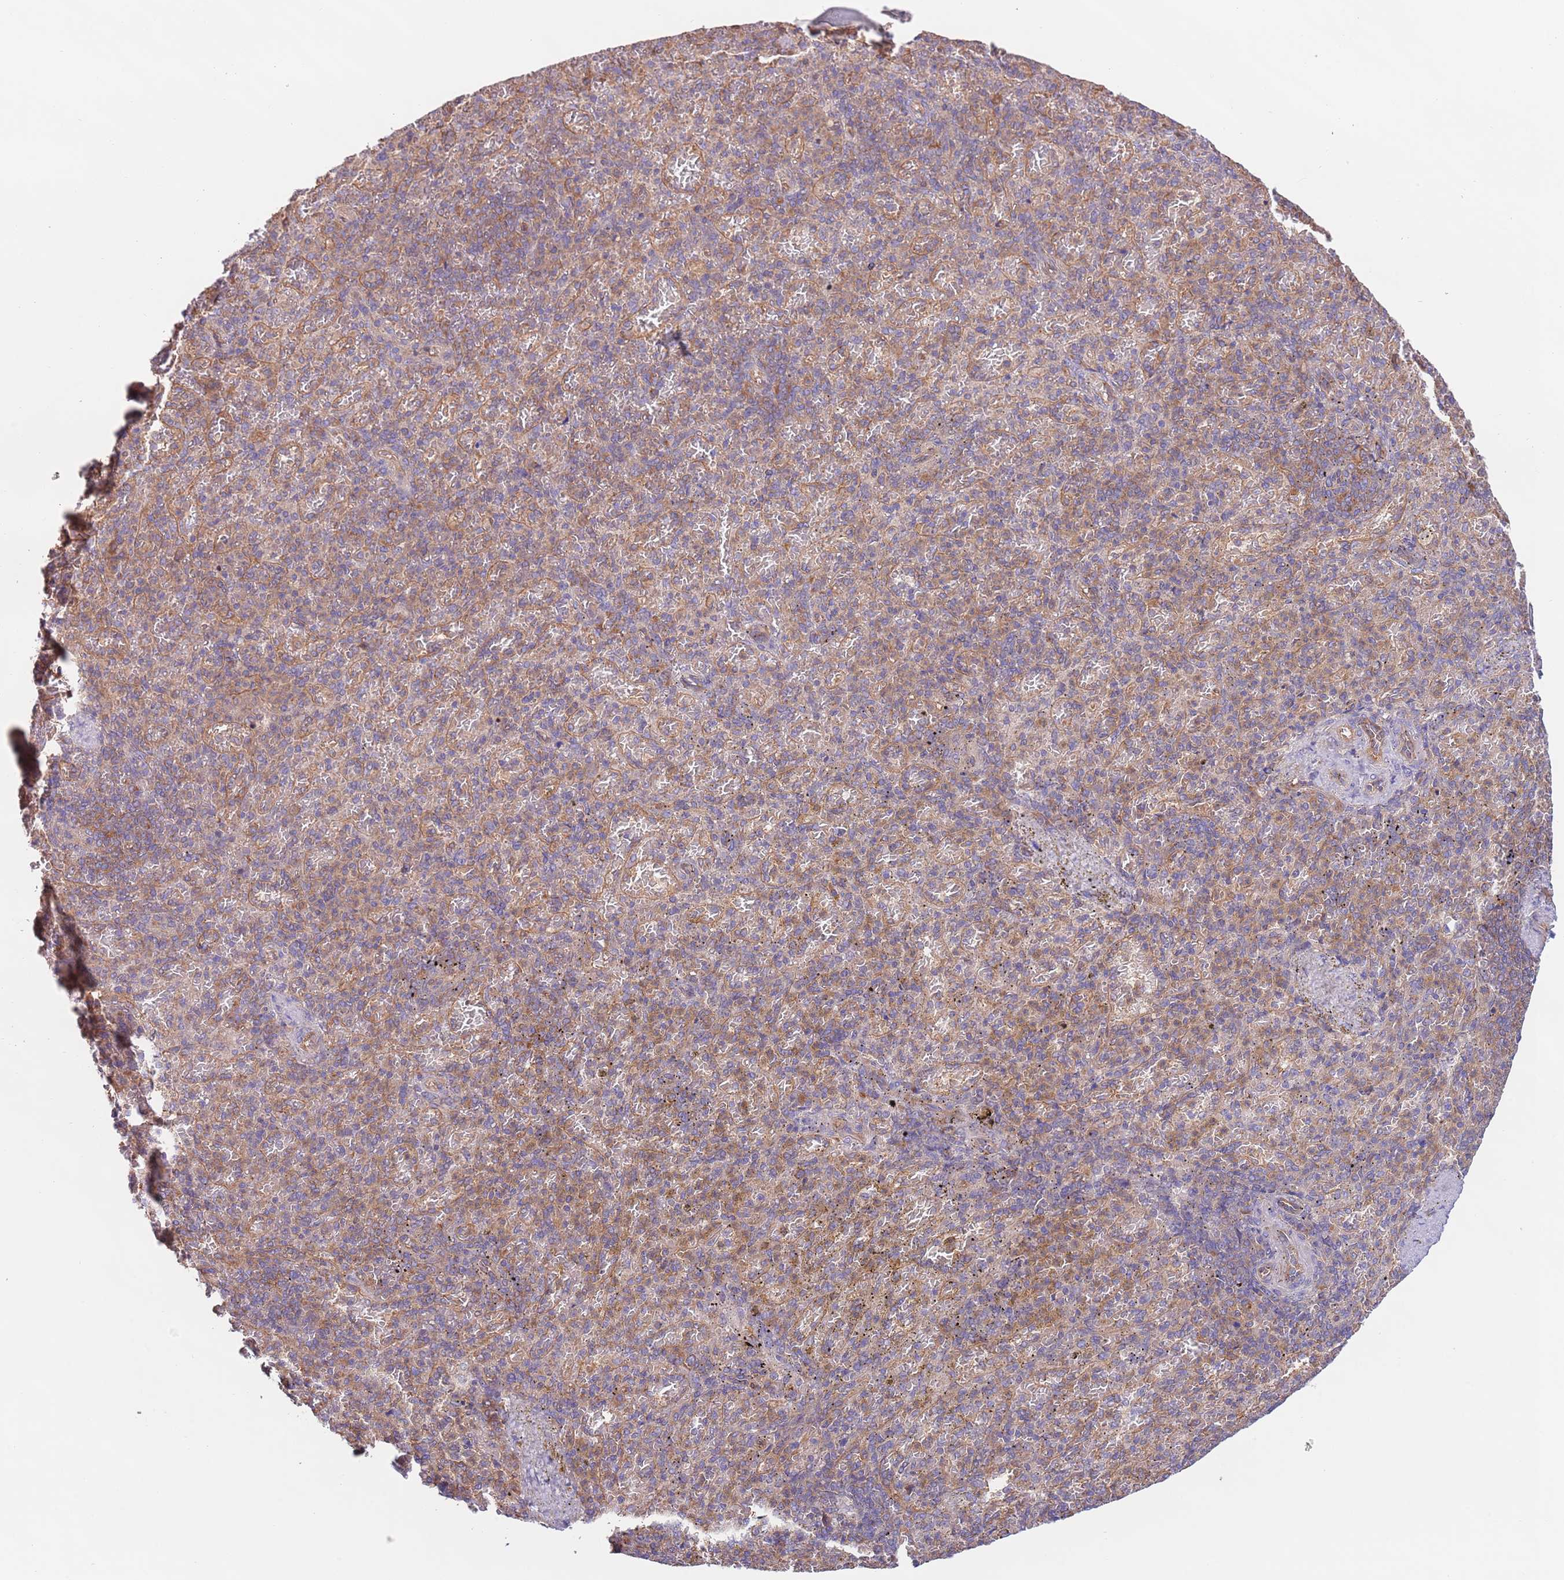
{"staining": {"intensity": "weak", "quantity": "25%-75%", "location": "cytoplasmic/membranous"}, "tissue": "spleen", "cell_type": "Cells in red pulp", "image_type": "normal", "snomed": [{"axis": "morphology", "description": "Normal tissue, NOS"}, {"axis": "topography", "description": "Spleen"}], "caption": "This image displays normal spleen stained with IHC to label a protein in brown. The cytoplasmic/membranous of cells in red pulp show weak positivity for the protein. Nuclei are counter-stained blue.", "gene": "EIF3F", "patient": {"sex": "female", "age": 74}}